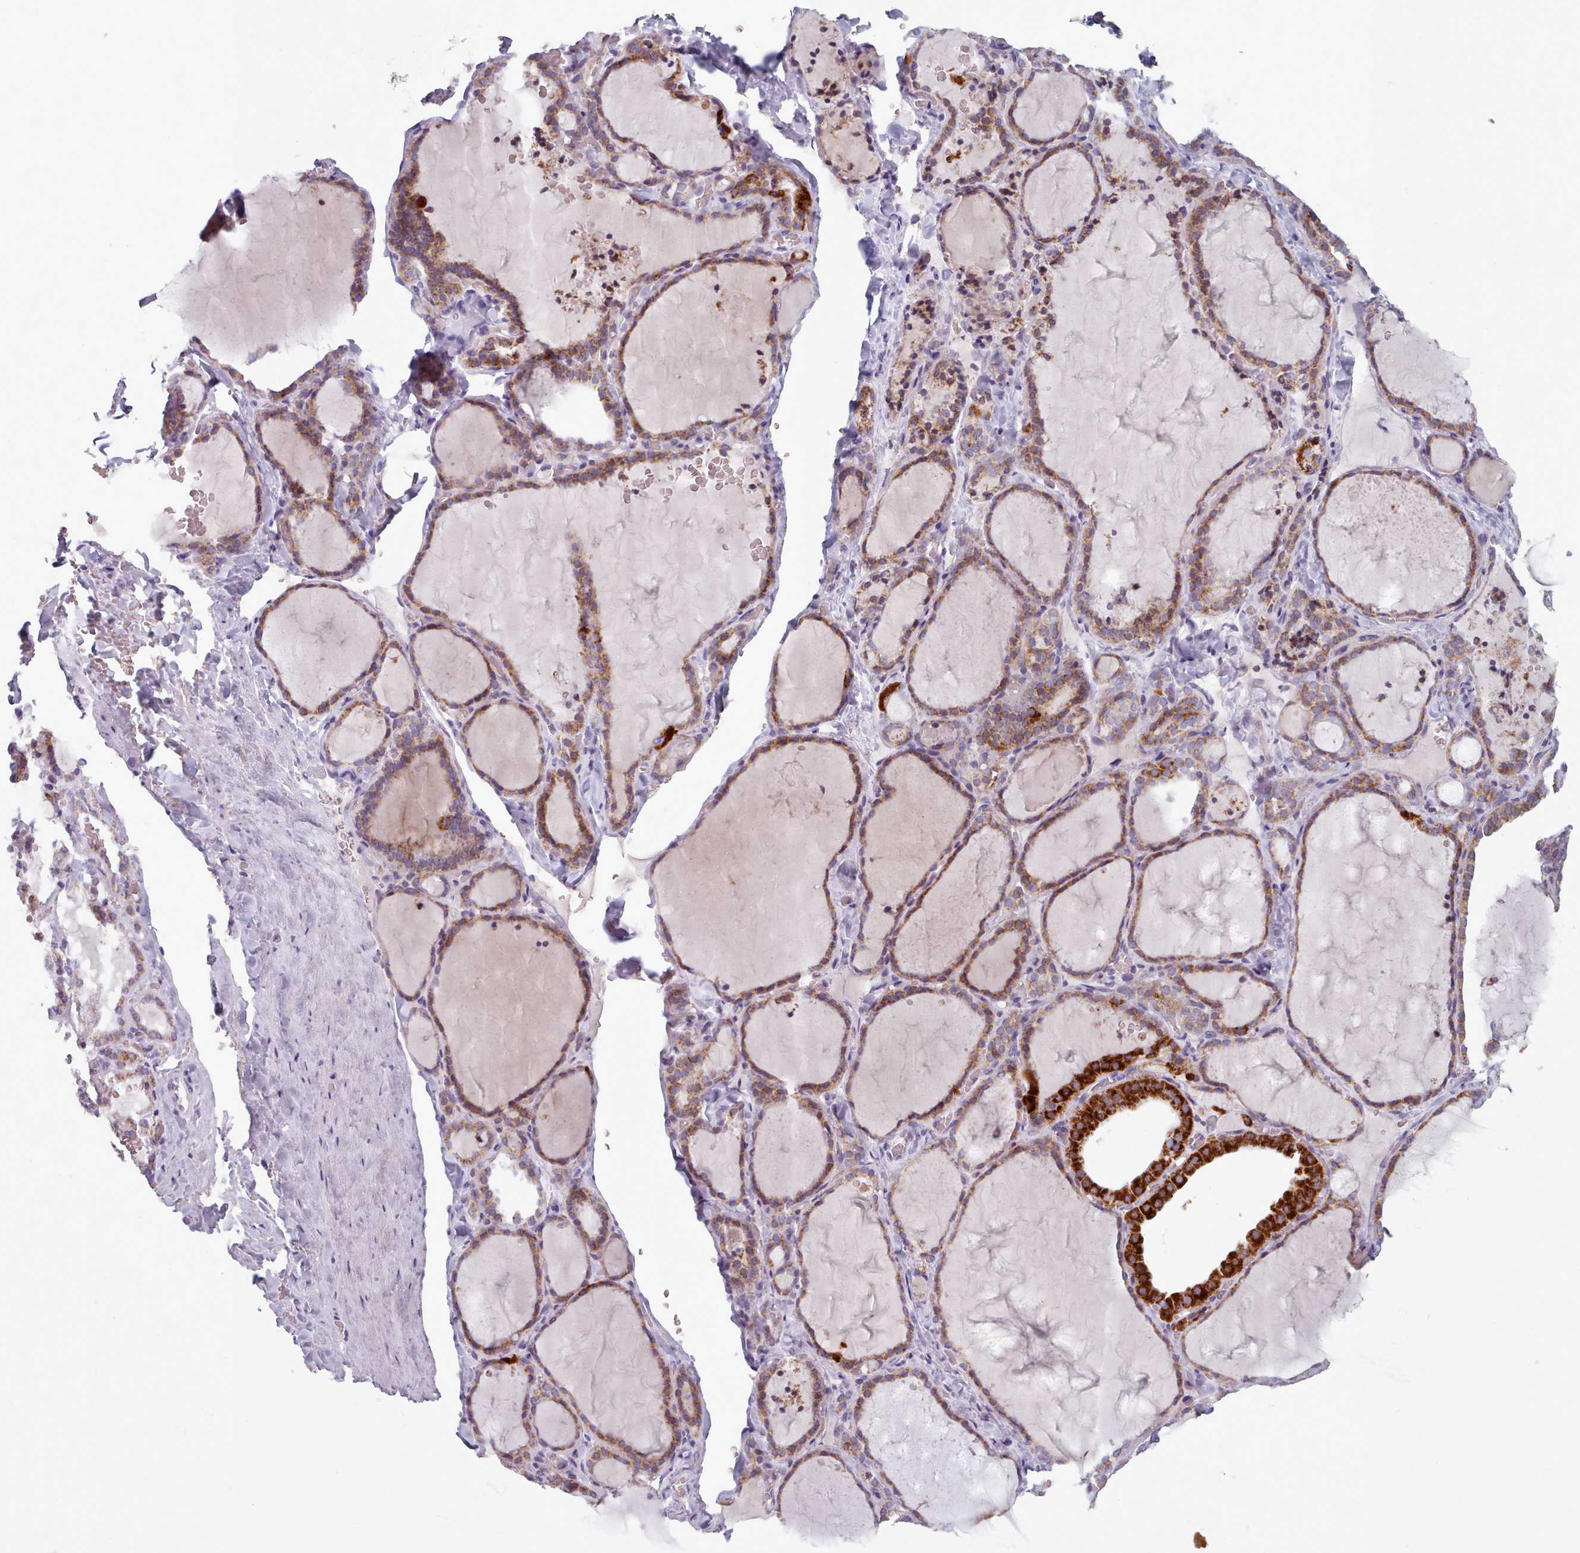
{"staining": {"intensity": "strong", "quantity": "25%-75%", "location": "cytoplasmic/membranous"}, "tissue": "thyroid gland", "cell_type": "Glandular cells", "image_type": "normal", "snomed": [{"axis": "morphology", "description": "Normal tissue, NOS"}, {"axis": "topography", "description": "Thyroid gland"}], "caption": "A high amount of strong cytoplasmic/membranous staining is appreciated in approximately 25%-75% of glandular cells in unremarkable thyroid gland. The protein of interest is shown in brown color, while the nuclei are stained blue.", "gene": "FAM170B", "patient": {"sex": "female", "age": 22}}